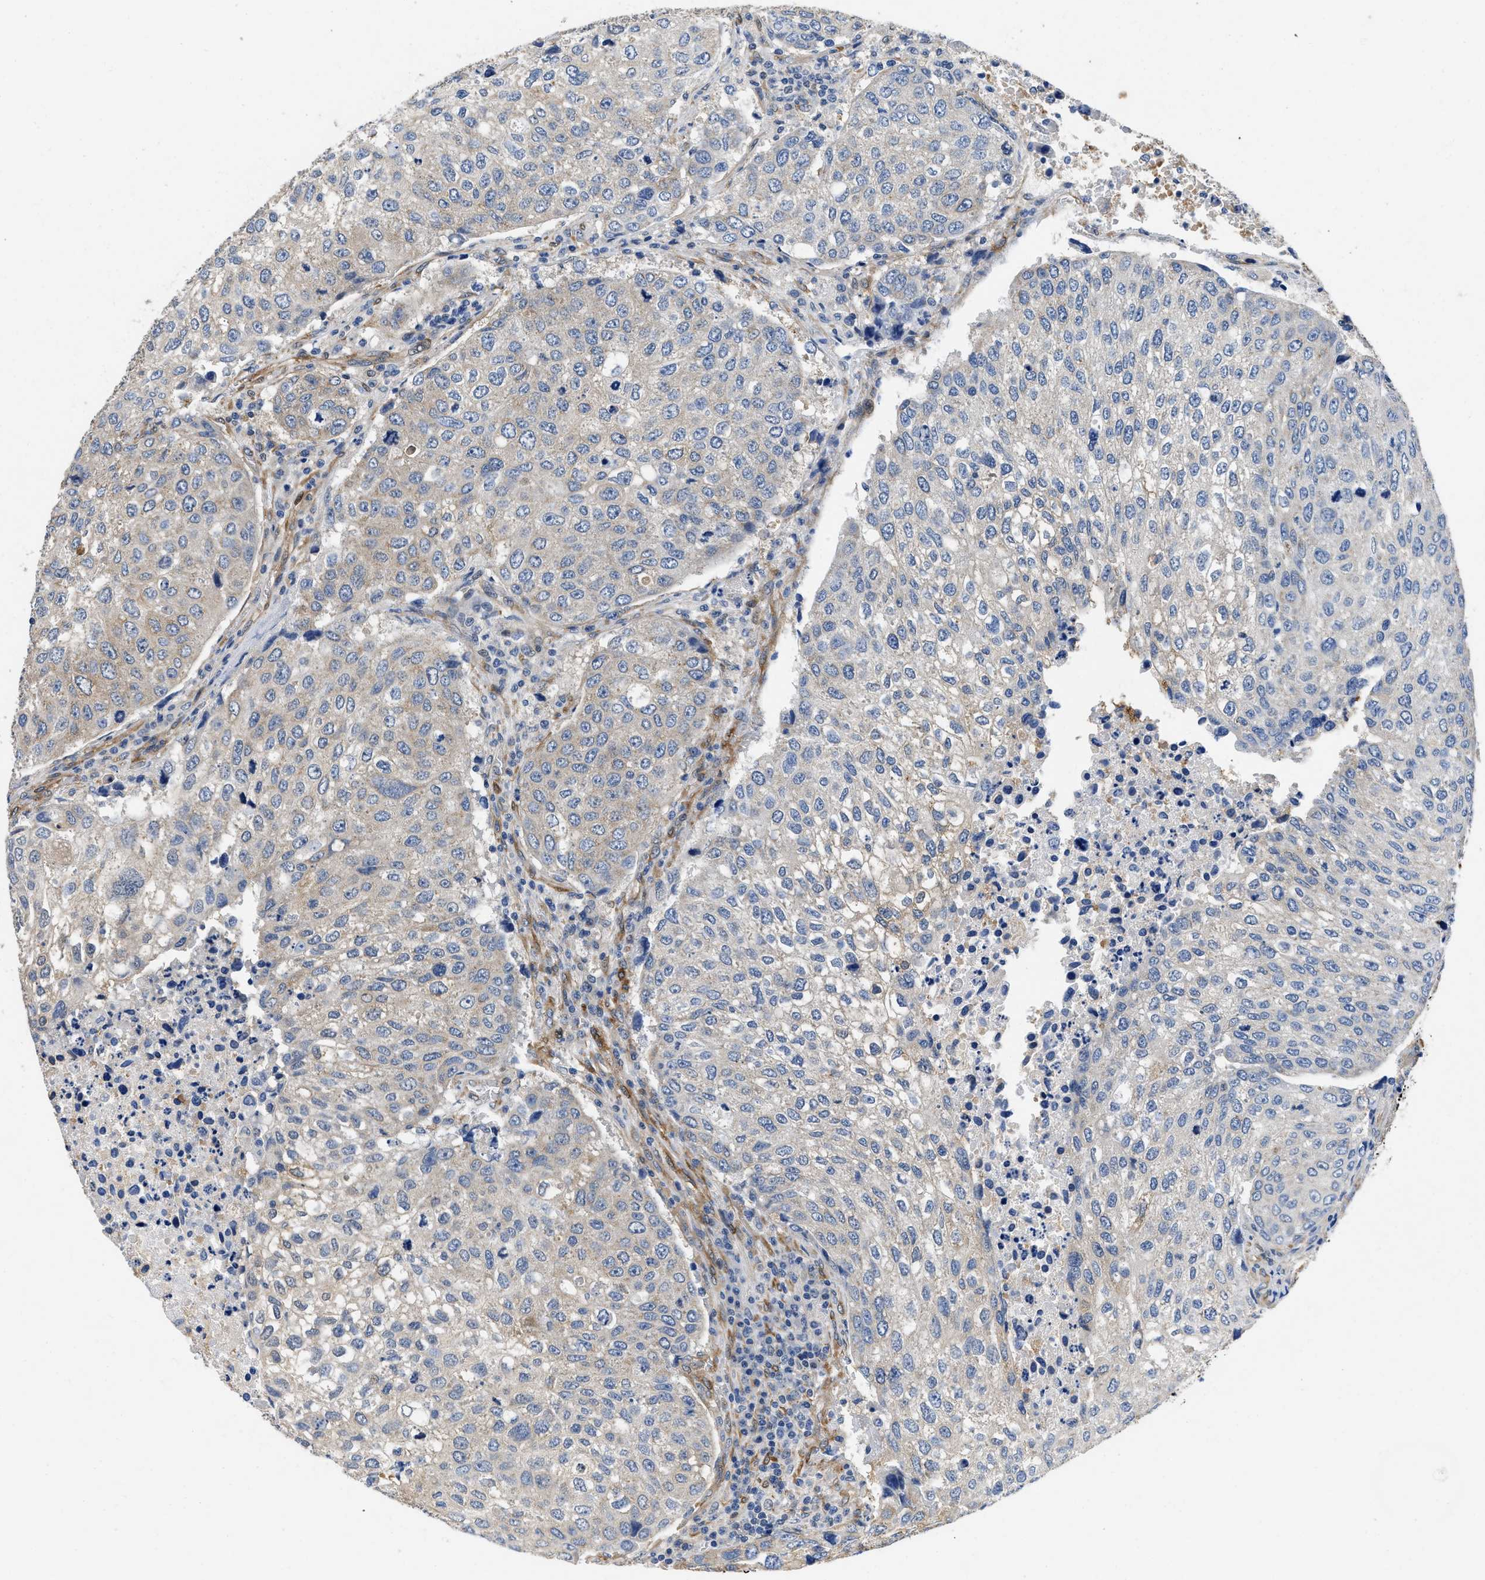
{"staining": {"intensity": "weak", "quantity": "25%-75%", "location": "cytoplasmic/membranous"}, "tissue": "urothelial cancer", "cell_type": "Tumor cells", "image_type": "cancer", "snomed": [{"axis": "morphology", "description": "Urothelial carcinoma, High grade"}, {"axis": "topography", "description": "Lymph node"}, {"axis": "topography", "description": "Urinary bladder"}], "caption": "Urothelial cancer stained with a protein marker reveals weak staining in tumor cells.", "gene": "RAPH1", "patient": {"sex": "male", "age": 51}}